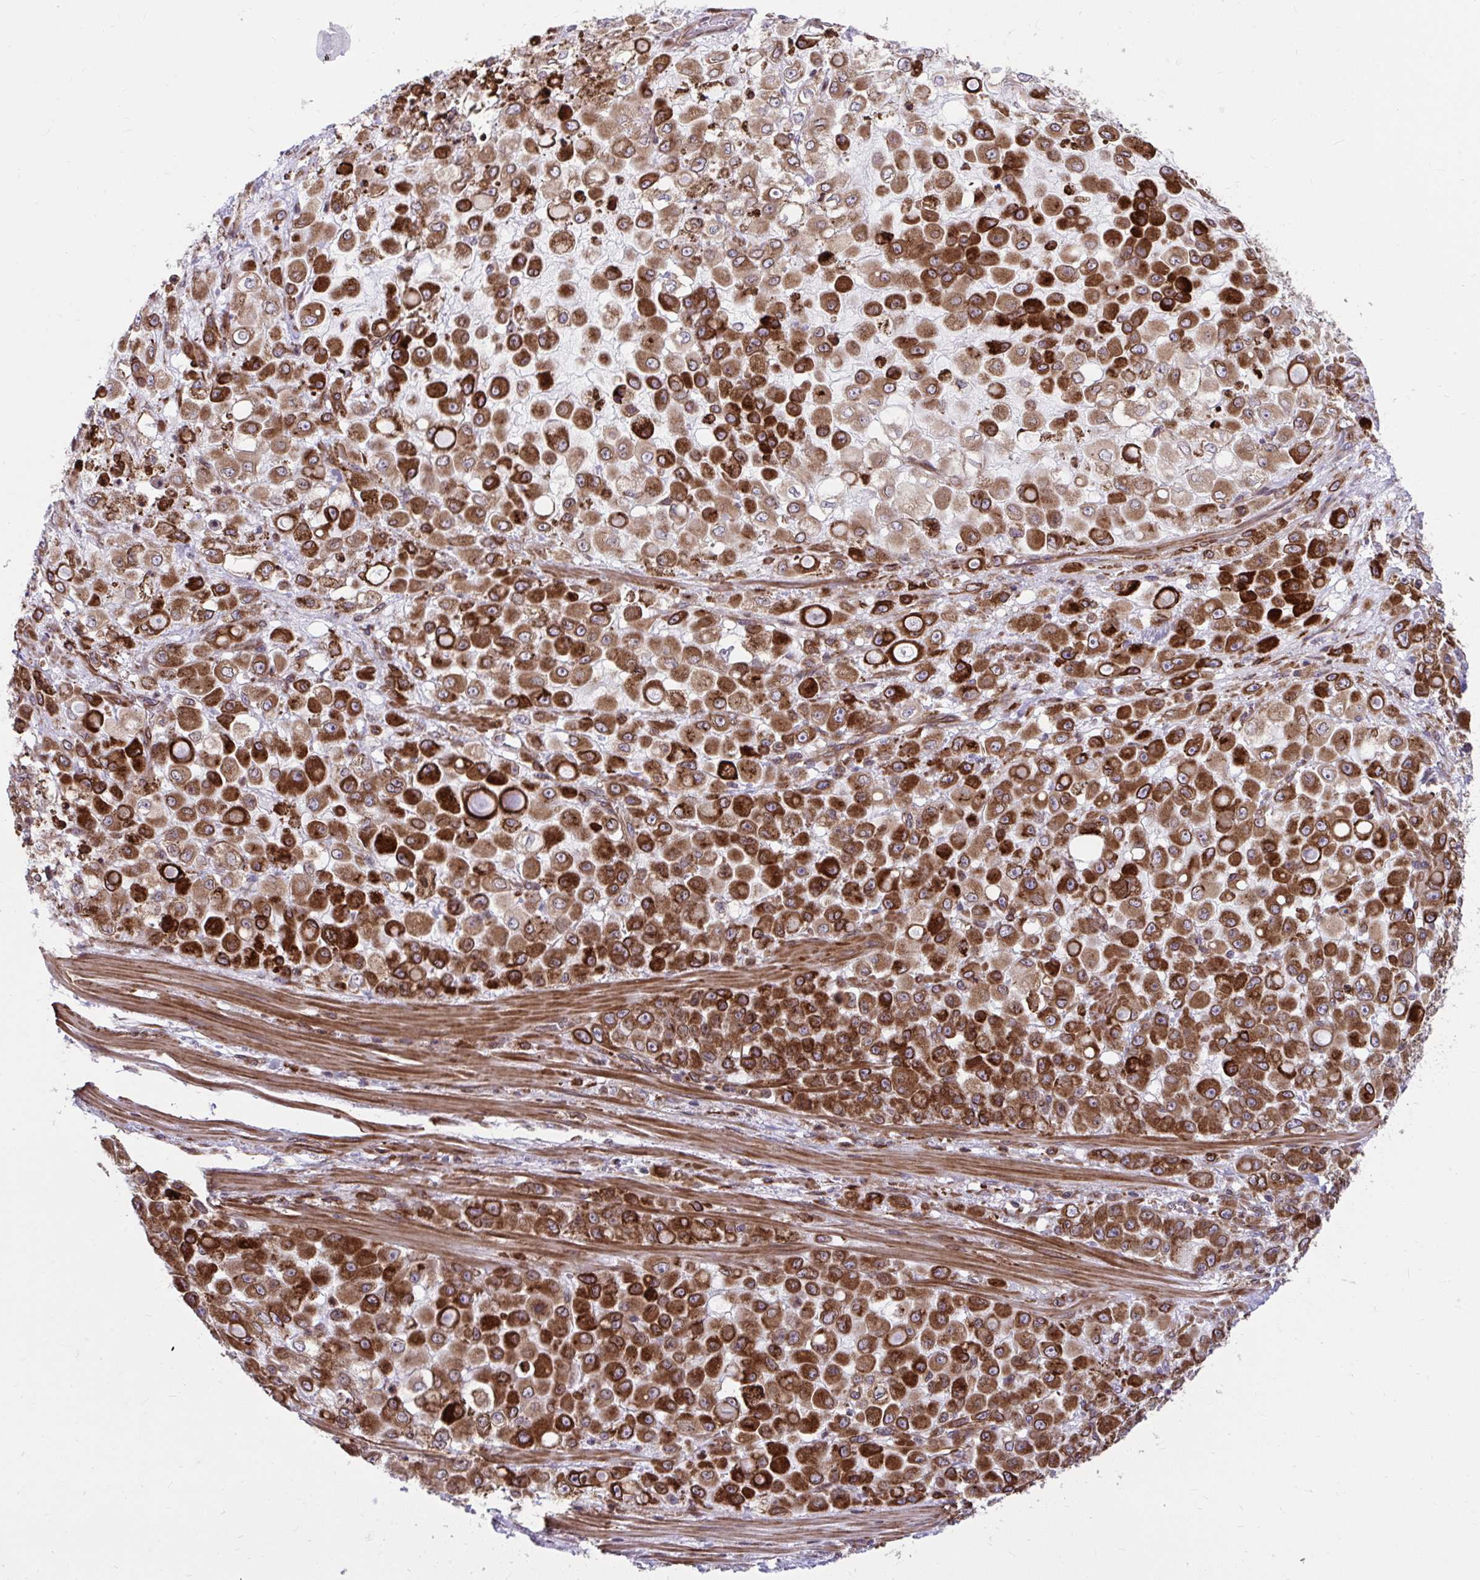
{"staining": {"intensity": "strong", "quantity": ">75%", "location": "cytoplasmic/membranous"}, "tissue": "stomach cancer", "cell_type": "Tumor cells", "image_type": "cancer", "snomed": [{"axis": "morphology", "description": "Adenocarcinoma, NOS"}, {"axis": "topography", "description": "Stomach"}], "caption": "Protein staining of stomach cancer (adenocarcinoma) tissue shows strong cytoplasmic/membranous positivity in about >75% of tumor cells.", "gene": "STIM2", "patient": {"sex": "female", "age": 76}}